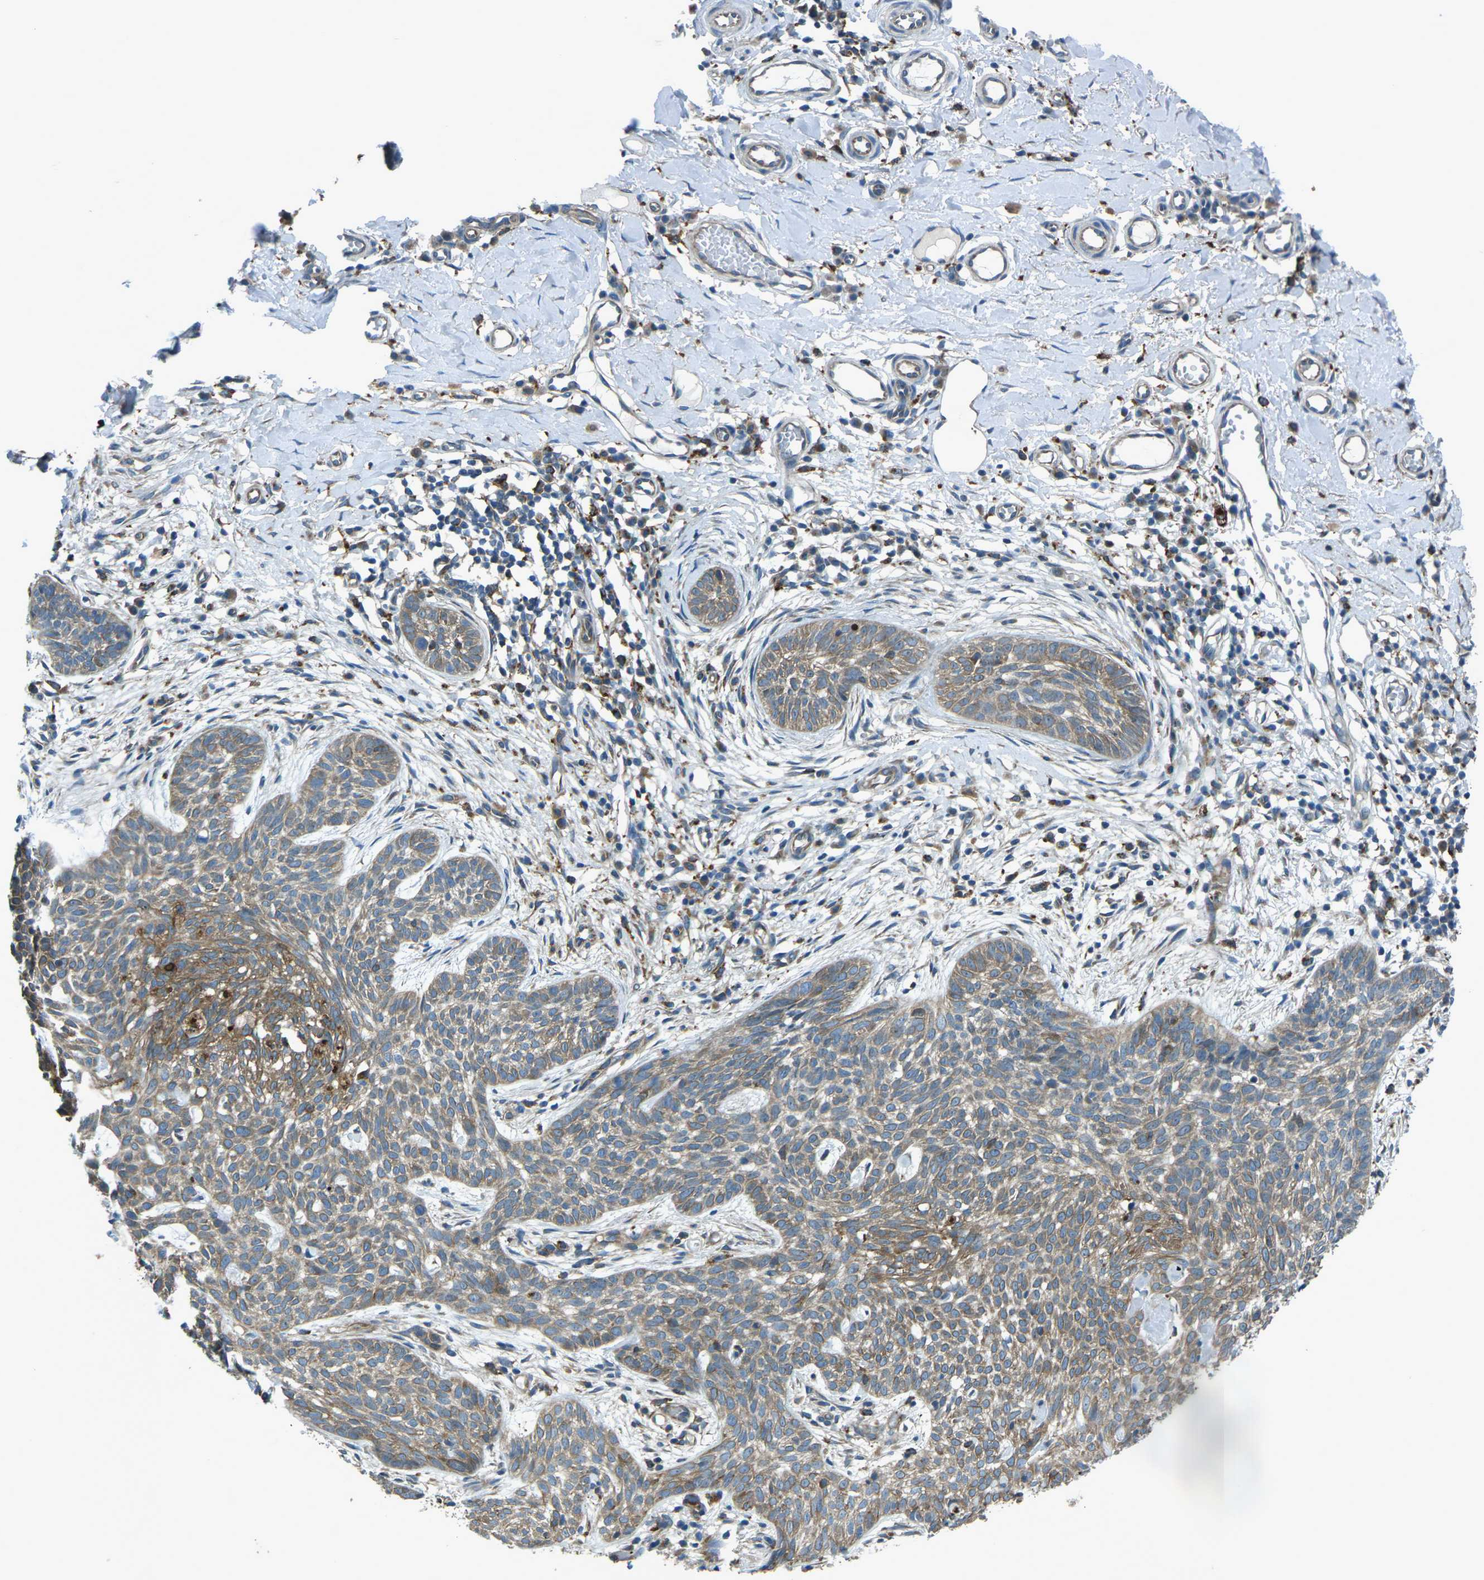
{"staining": {"intensity": "moderate", "quantity": ">75%", "location": "cytoplasmic/membranous"}, "tissue": "skin cancer", "cell_type": "Tumor cells", "image_type": "cancer", "snomed": [{"axis": "morphology", "description": "Basal cell carcinoma"}, {"axis": "topography", "description": "Skin"}], "caption": "Immunohistochemical staining of human skin cancer (basal cell carcinoma) reveals medium levels of moderate cytoplasmic/membranous staining in approximately >75% of tumor cells. (Brightfield microscopy of DAB IHC at high magnification).", "gene": "CDK17", "patient": {"sex": "female", "age": 59}}